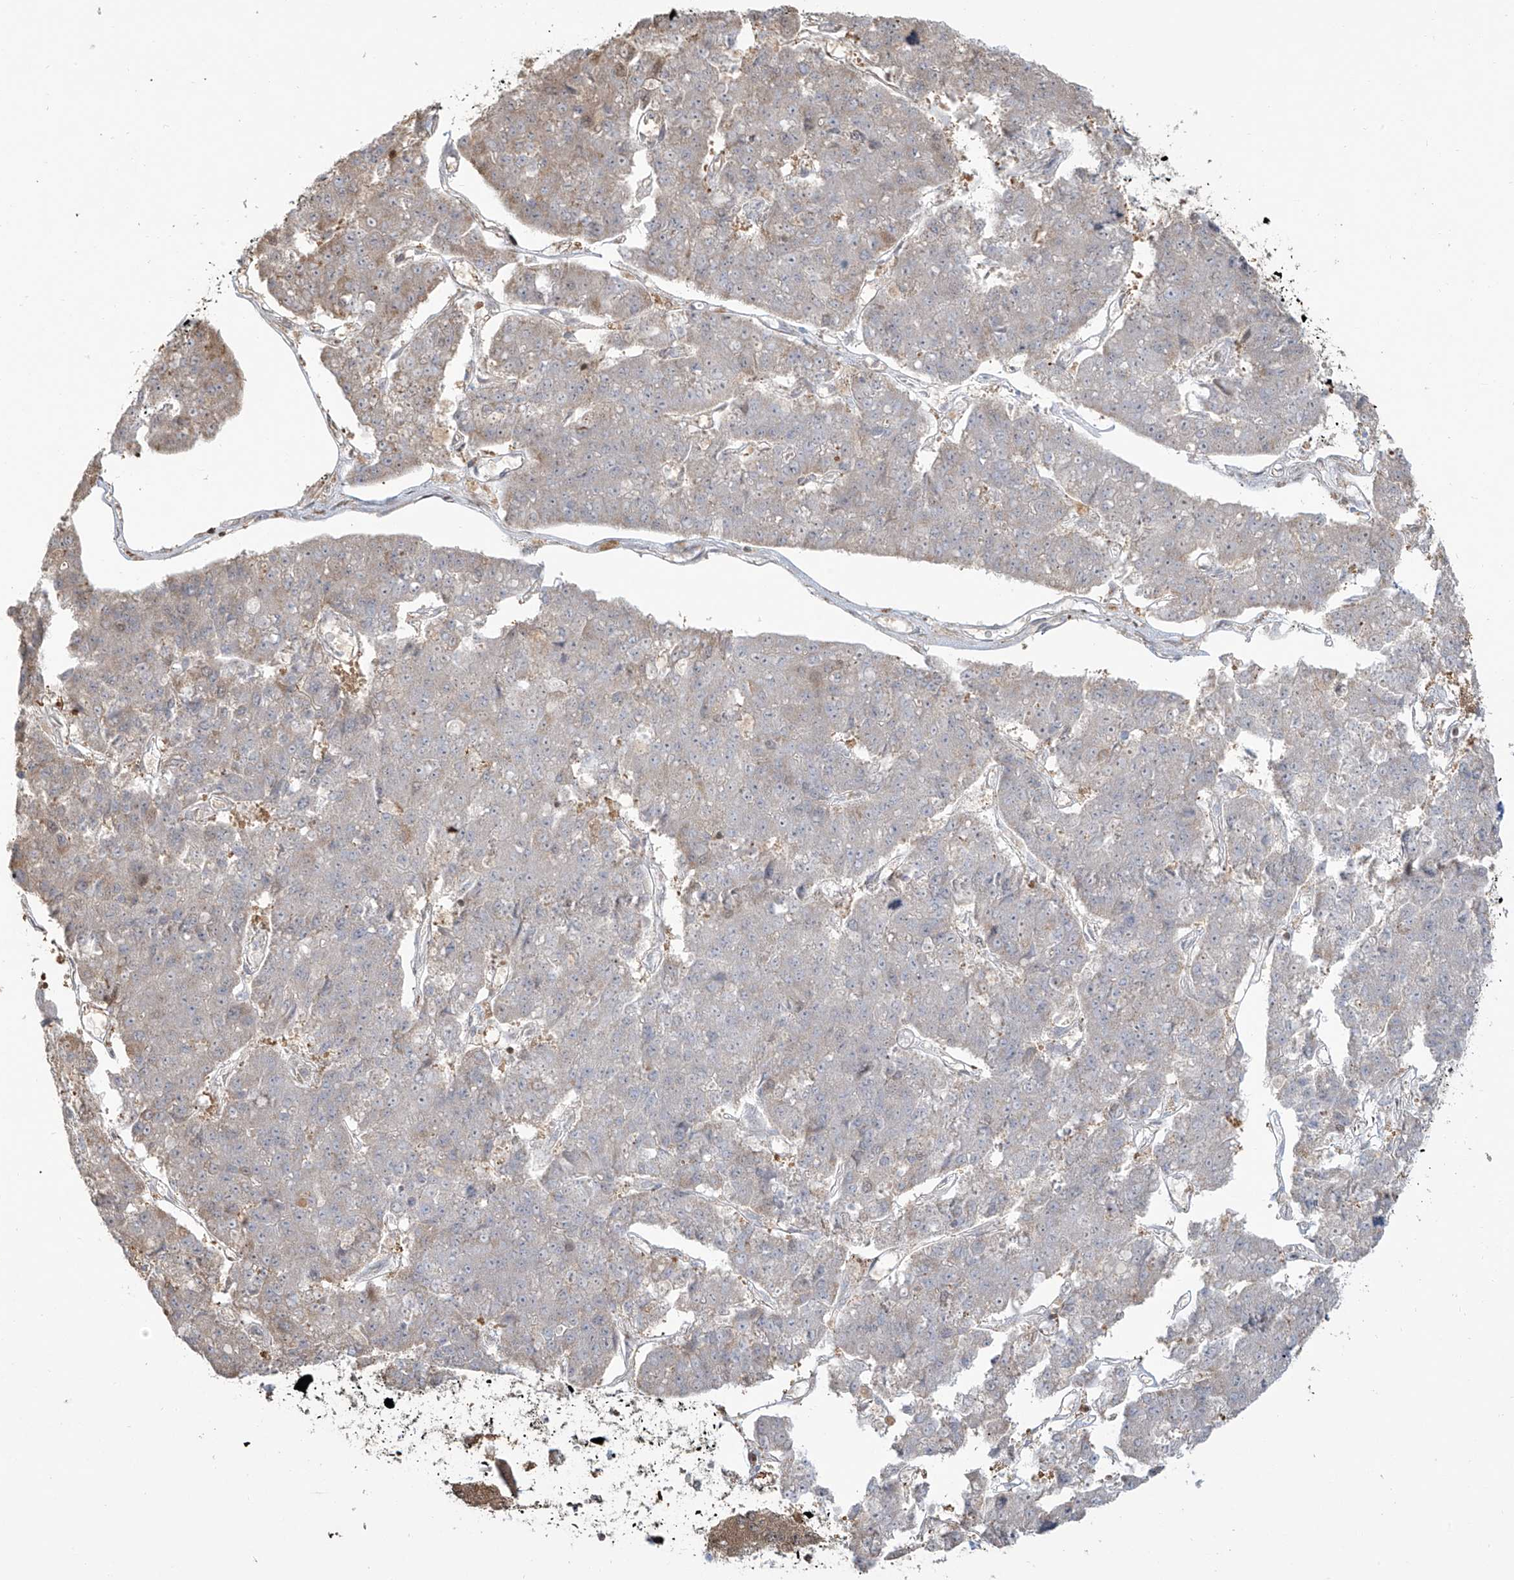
{"staining": {"intensity": "weak", "quantity": "<25%", "location": "cytoplasmic/membranous"}, "tissue": "pancreatic cancer", "cell_type": "Tumor cells", "image_type": "cancer", "snomed": [{"axis": "morphology", "description": "Adenocarcinoma, NOS"}, {"axis": "topography", "description": "Pancreas"}], "caption": "Immunohistochemical staining of adenocarcinoma (pancreatic) exhibits no significant positivity in tumor cells.", "gene": "VMP1", "patient": {"sex": "male", "age": 50}}